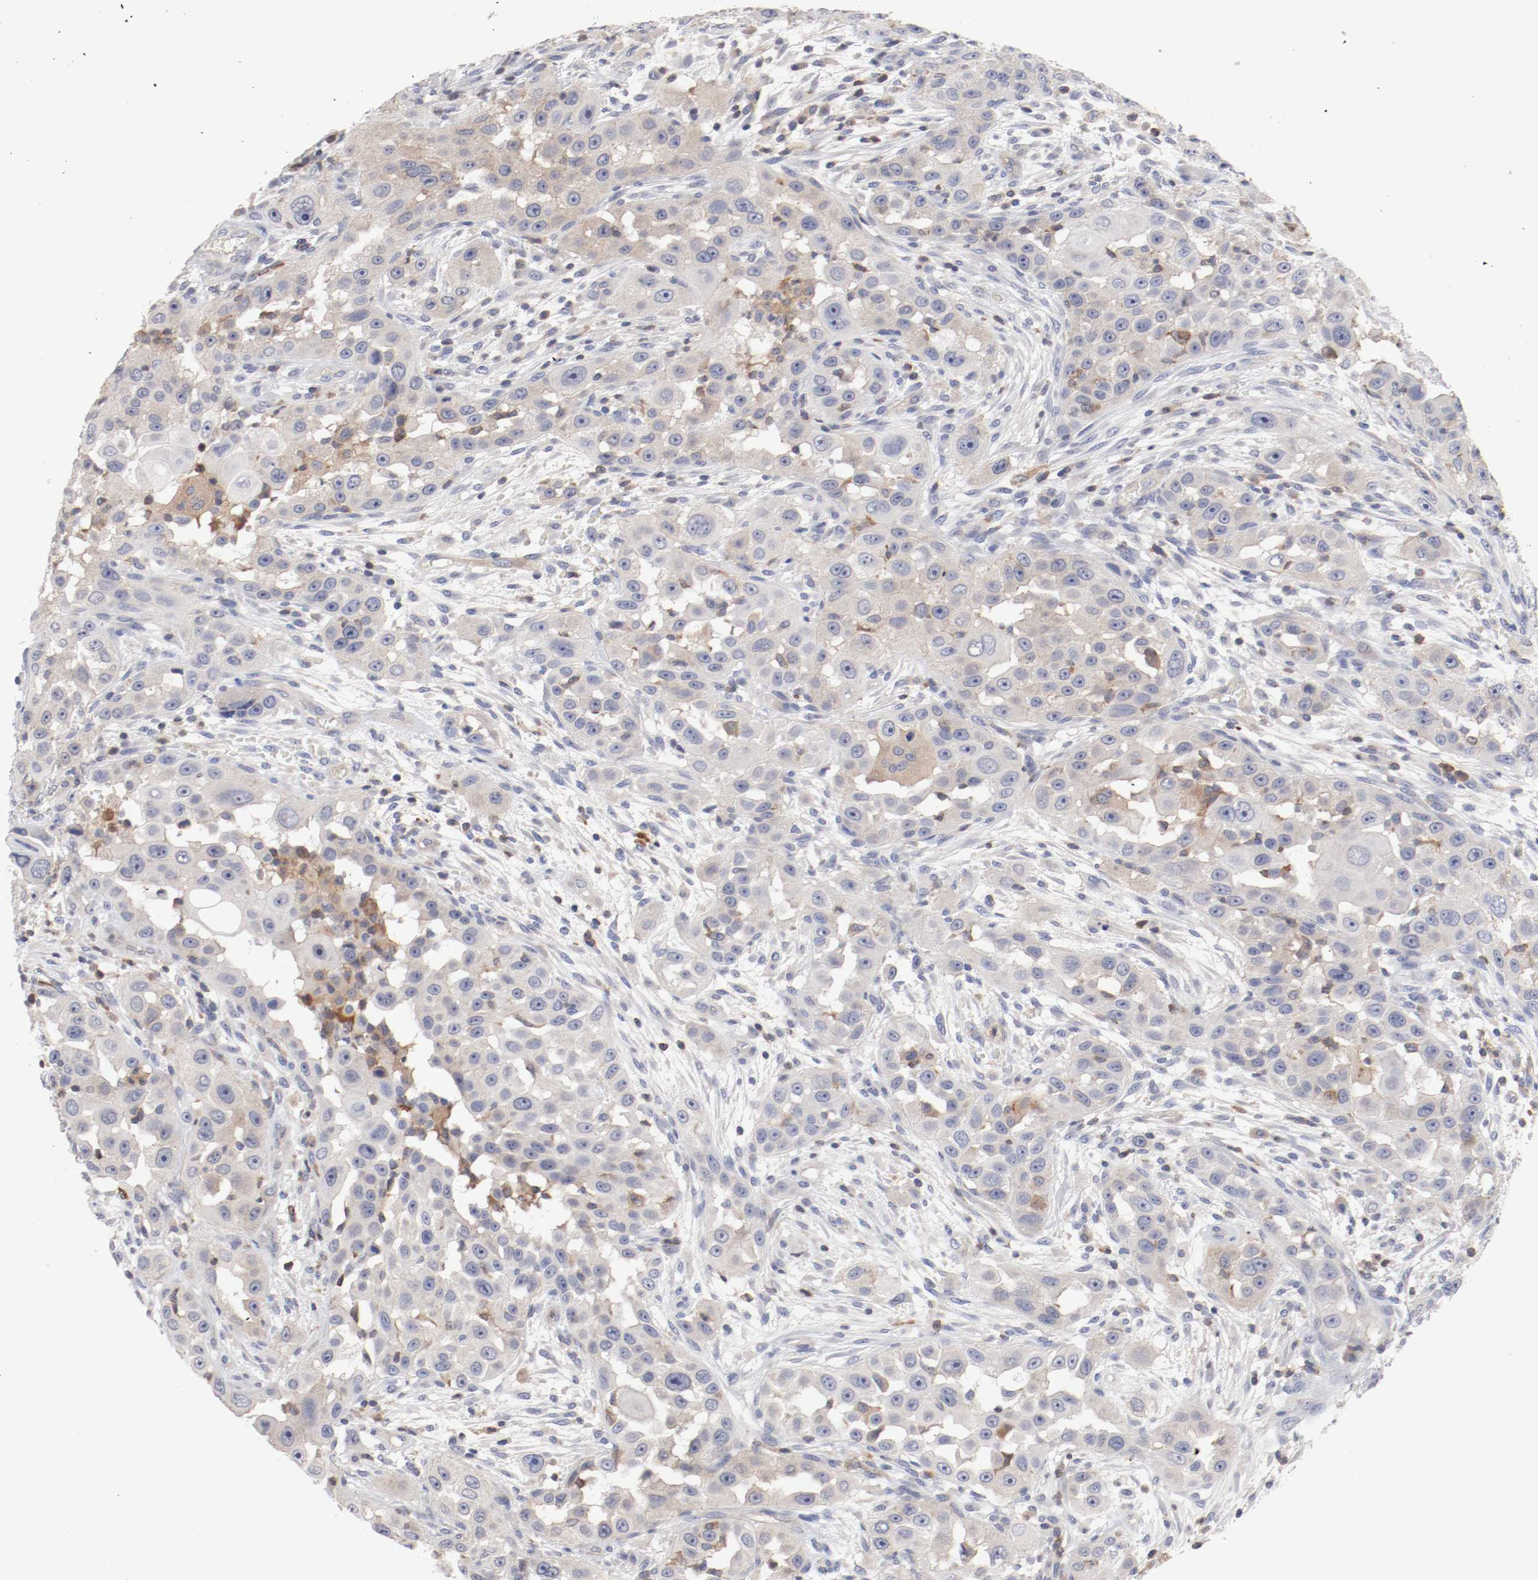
{"staining": {"intensity": "weak", "quantity": "25%-75%", "location": "cytoplasmic/membranous"}, "tissue": "head and neck cancer", "cell_type": "Tumor cells", "image_type": "cancer", "snomed": [{"axis": "morphology", "description": "Carcinoma, NOS"}, {"axis": "topography", "description": "Head-Neck"}], "caption": "Head and neck carcinoma stained with immunohistochemistry demonstrates weak cytoplasmic/membranous expression in approximately 25%-75% of tumor cells.", "gene": "CBL", "patient": {"sex": "male", "age": 87}}